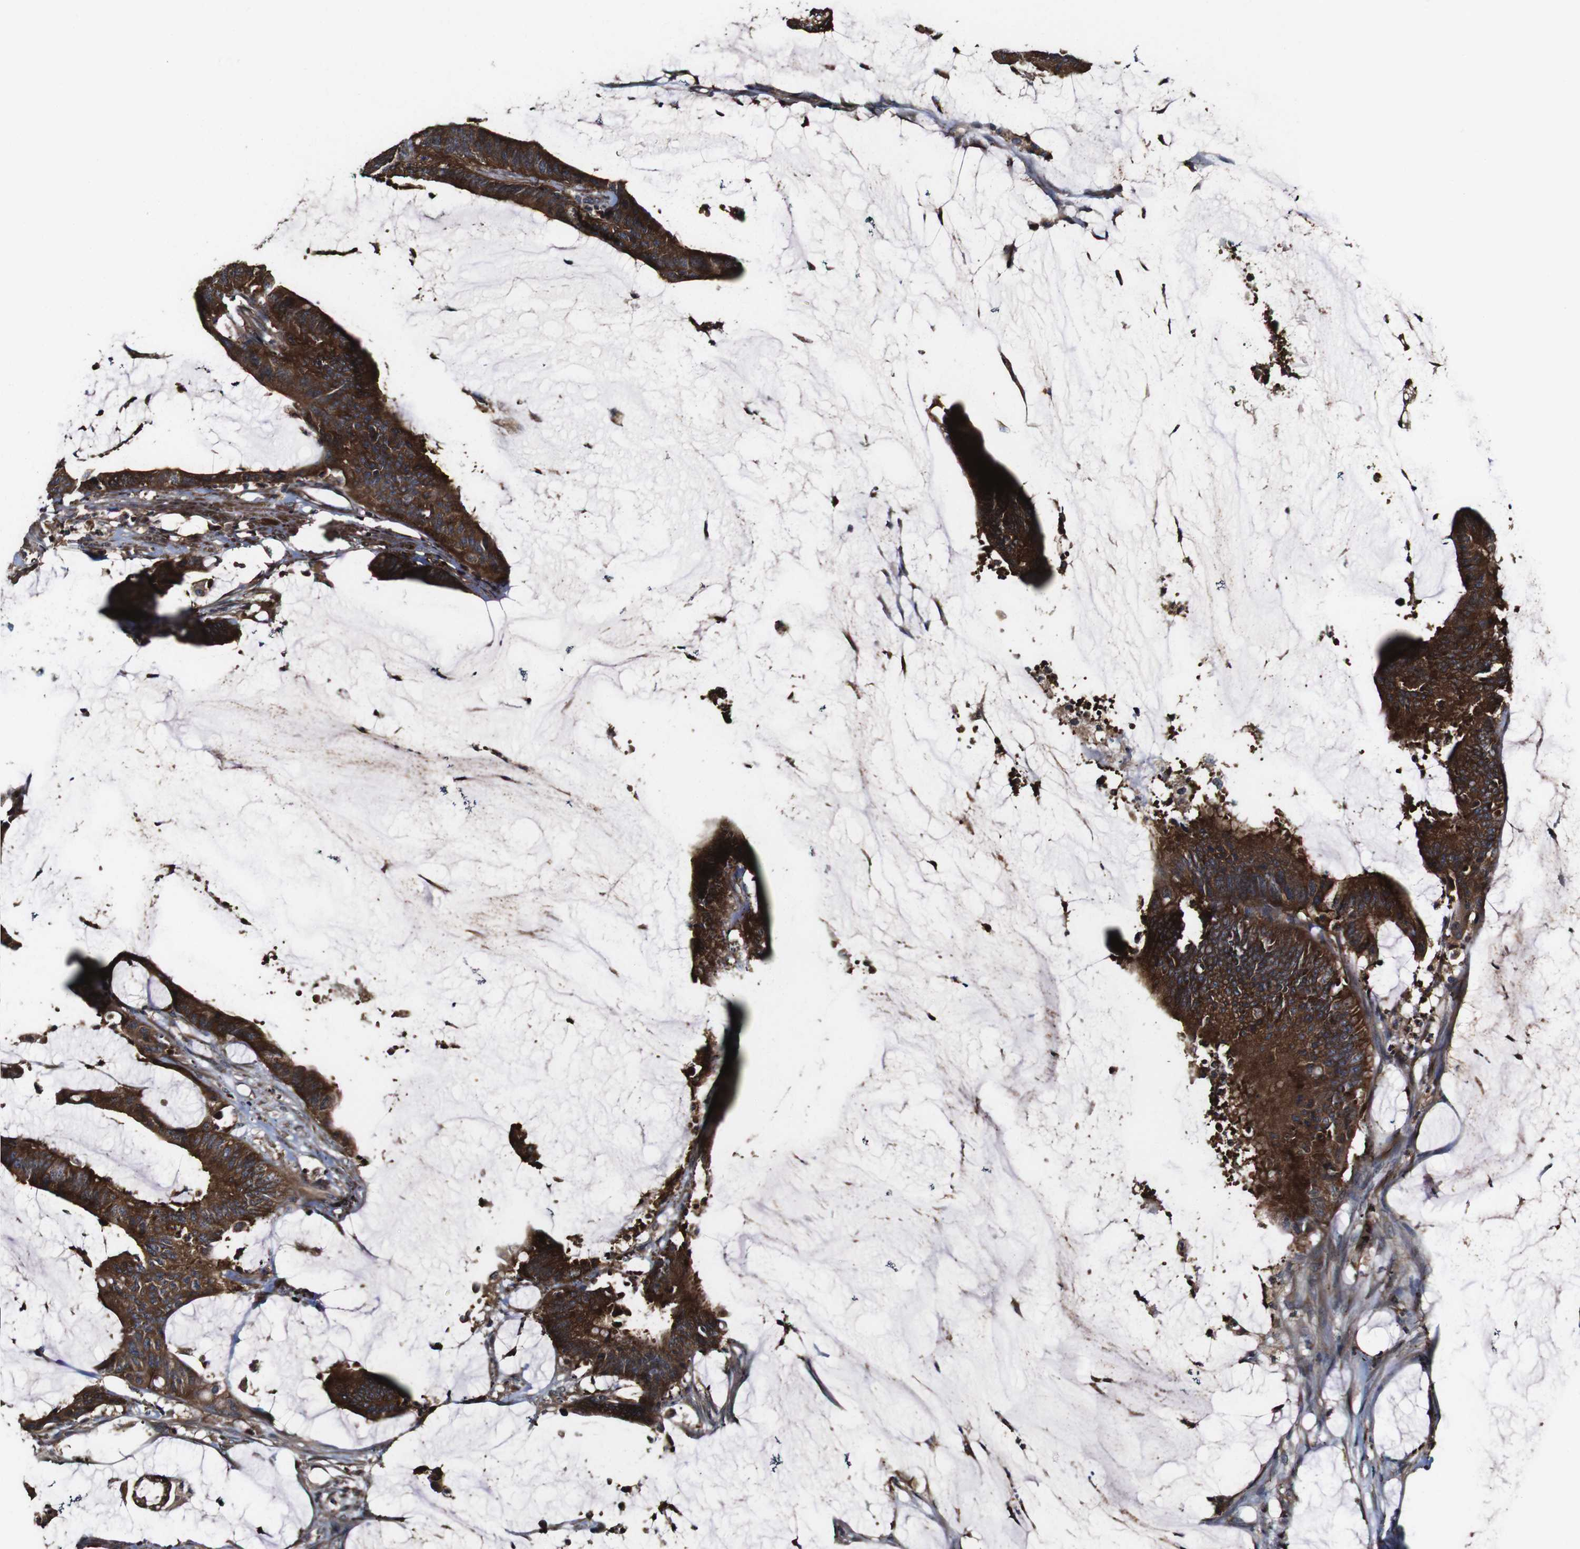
{"staining": {"intensity": "strong", "quantity": ">75%", "location": "cytoplasmic/membranous"}, "tissue": "colorectal cancer", "cell_type": "Tumor cells", "image_type": "cancer", "snomed": [{"axis": "morphology", "description": "Adenocarcinoma, NOS"}, {"axis": "topography", "description": "Rectum"}], "caption": "There is high levels of strong cytoplasmic/membranous expression in tumor cells of colorectal adenocarcinoma, as demonstrated by immunohistochemical staining (brown color).", "gene": "TNIK", "patient": {"sex": "female", "age": 66}}